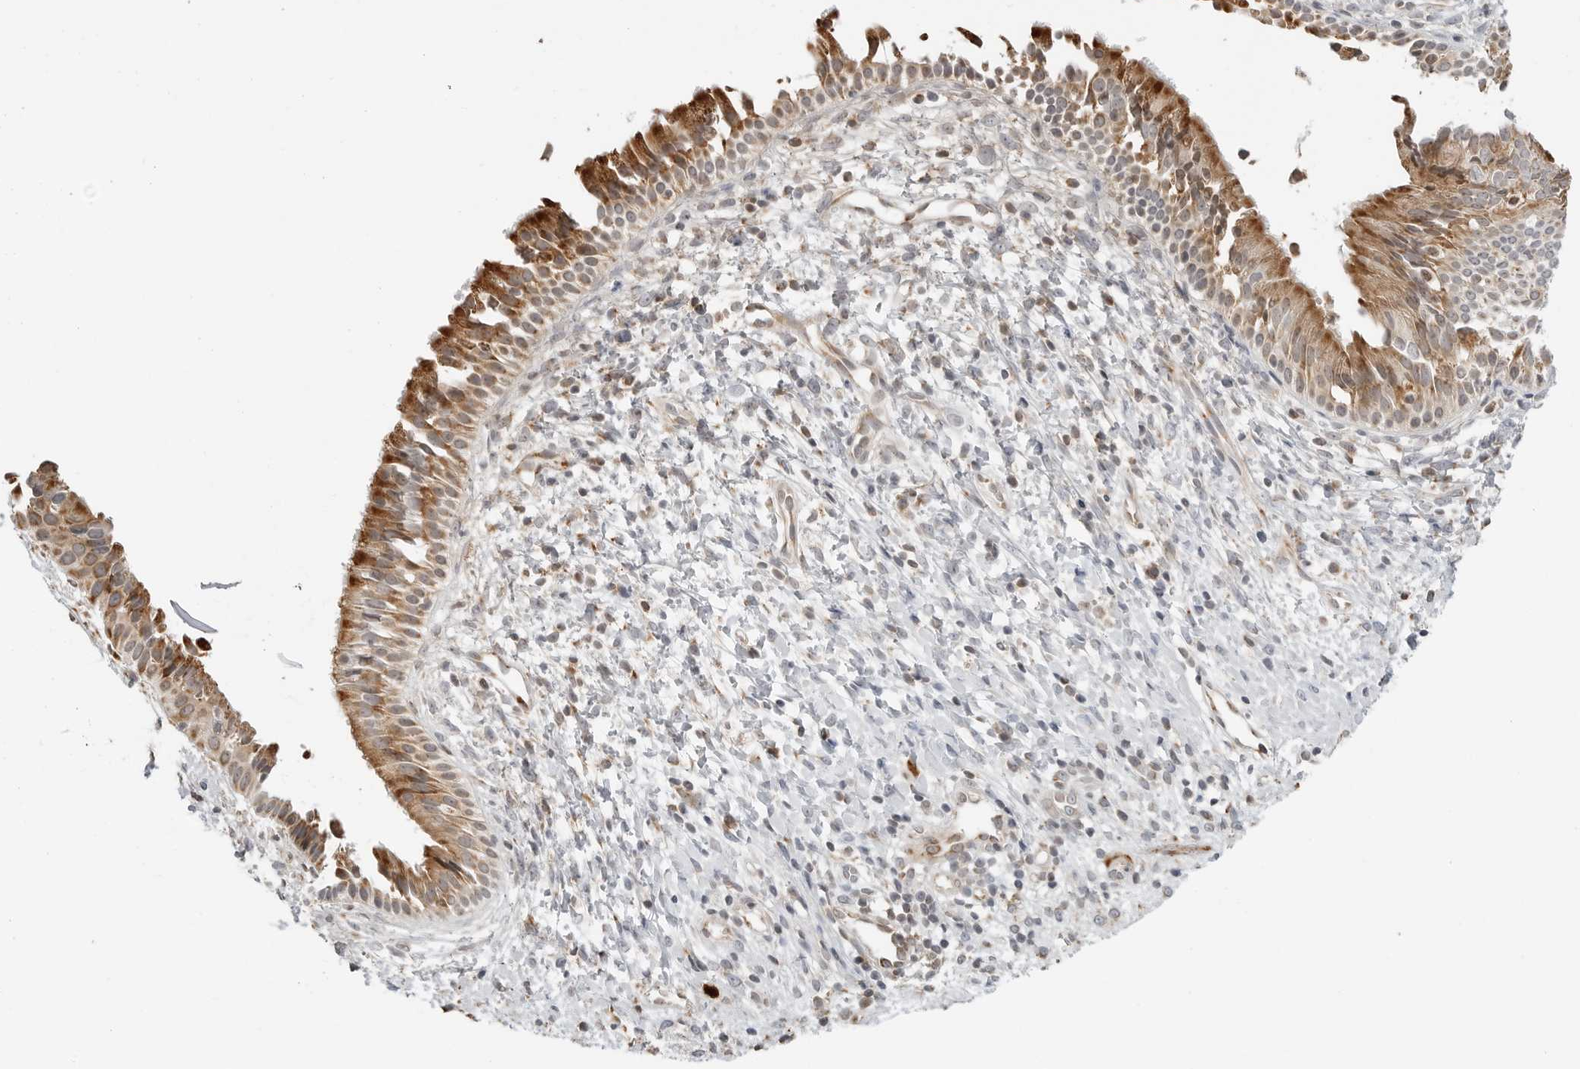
{"staining": {"intensity": "strong", "quantity": ">75%", "location": "cytoplasmic/membranous"}, "tissue": "nasopharynx", "cell_type": "Respiratory epithelial cells", "image_type": "normal", "snomed": [{"axis": "morphology", "description": "Normal tissue, NOS"}, {"axis": "topography", "description": "Nasopharynx"}], "caption": "Protein staining reveals strong cytoplasmic/membranous positivity in about >75% of respiratory epithelial cells in normal nasopharynx. Nuclei are stained in blue.", "gene": "PEX2", "patient": {"sex": "male", "age": 22}}